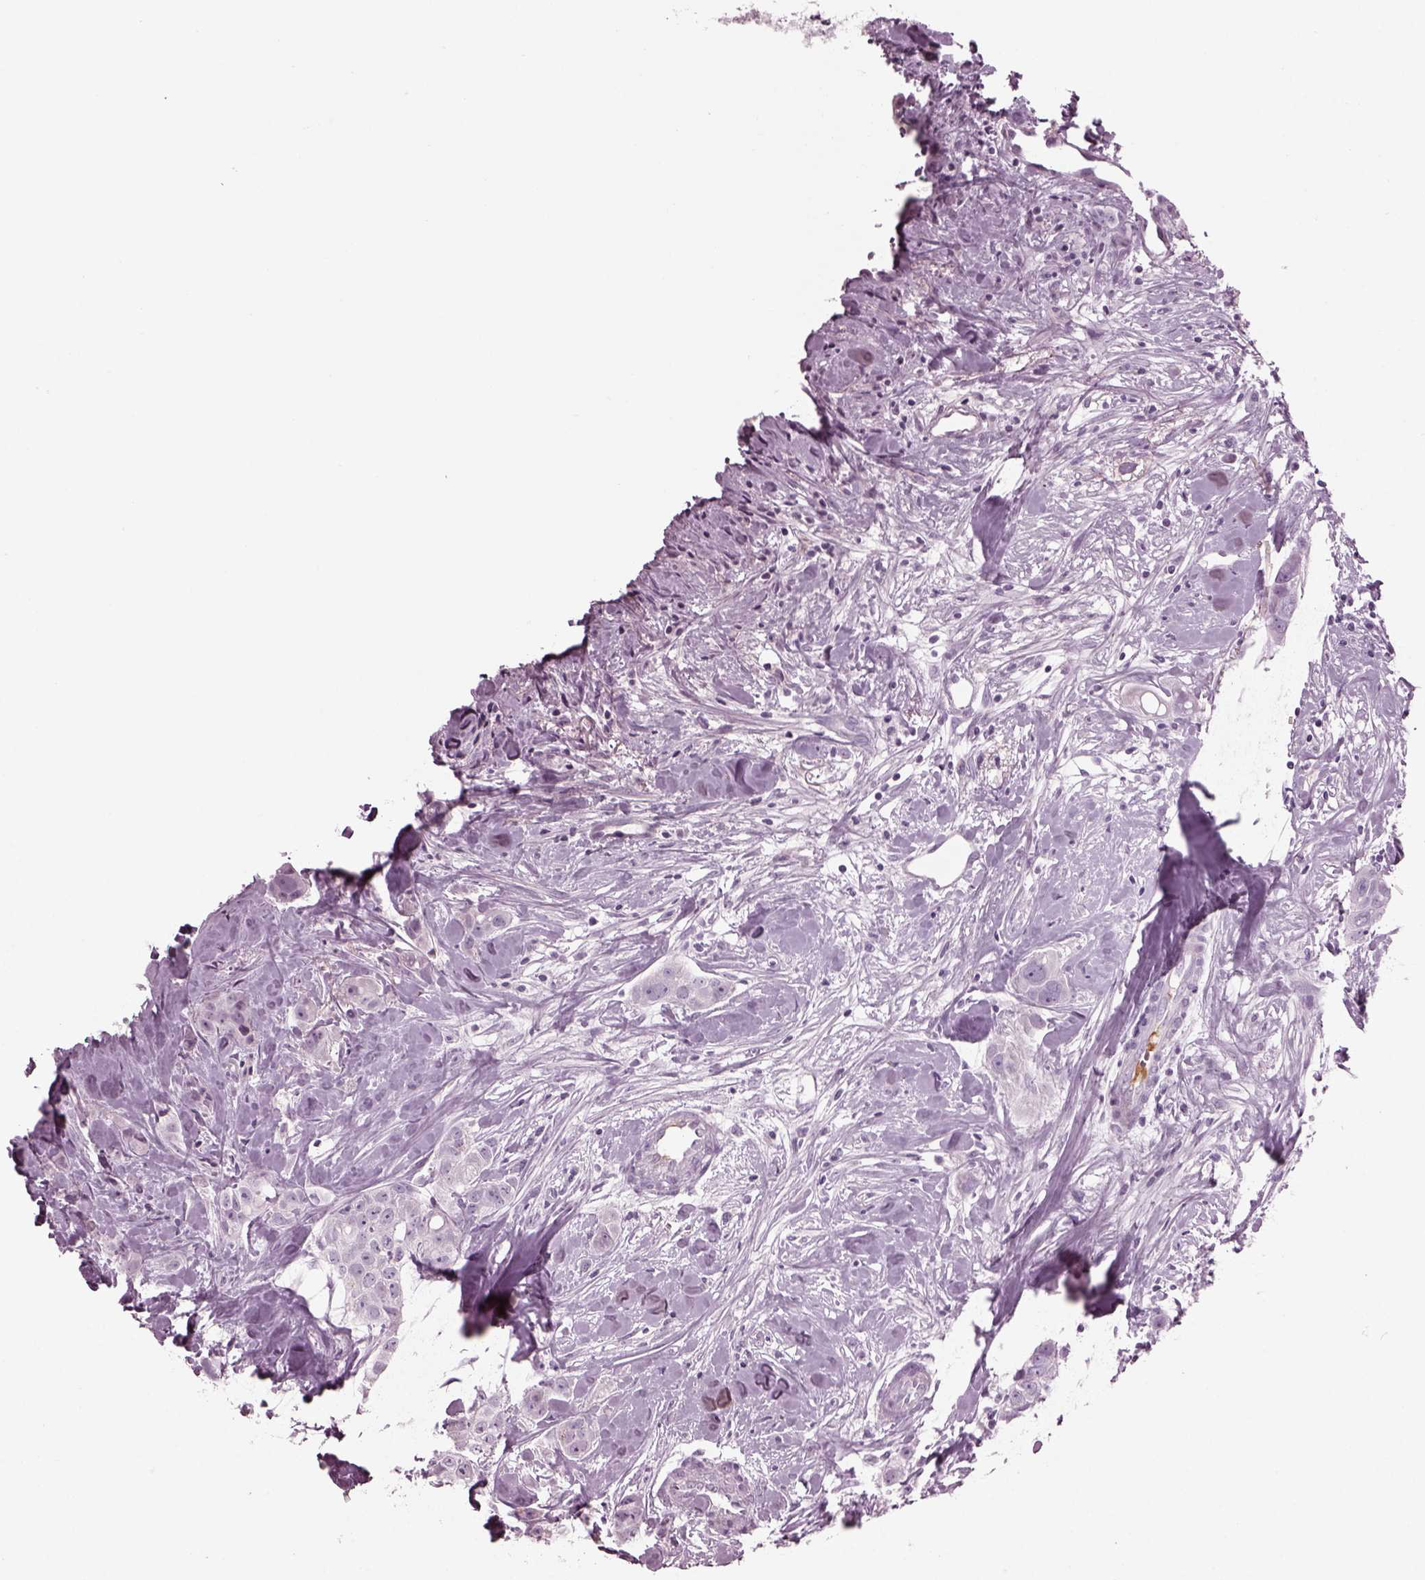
{"staining": {"intensity": "negative", "quantity": "none", "location": "none"}, "tissue": "breast cancer", "cell_type": "Tumor cells", "image_type": "cancer", "snomed": [{"axis": "morphology", "description": "Duct carcinoma"}, {"axis": "topography", "description": "Breast"}], "caption": "This is an IHC micrograph of intraductal carcinoma (breast). There is no expression in tumor cells.", "gene": "DPYSL5", "patient": {"sex": "female", "age": 43}}